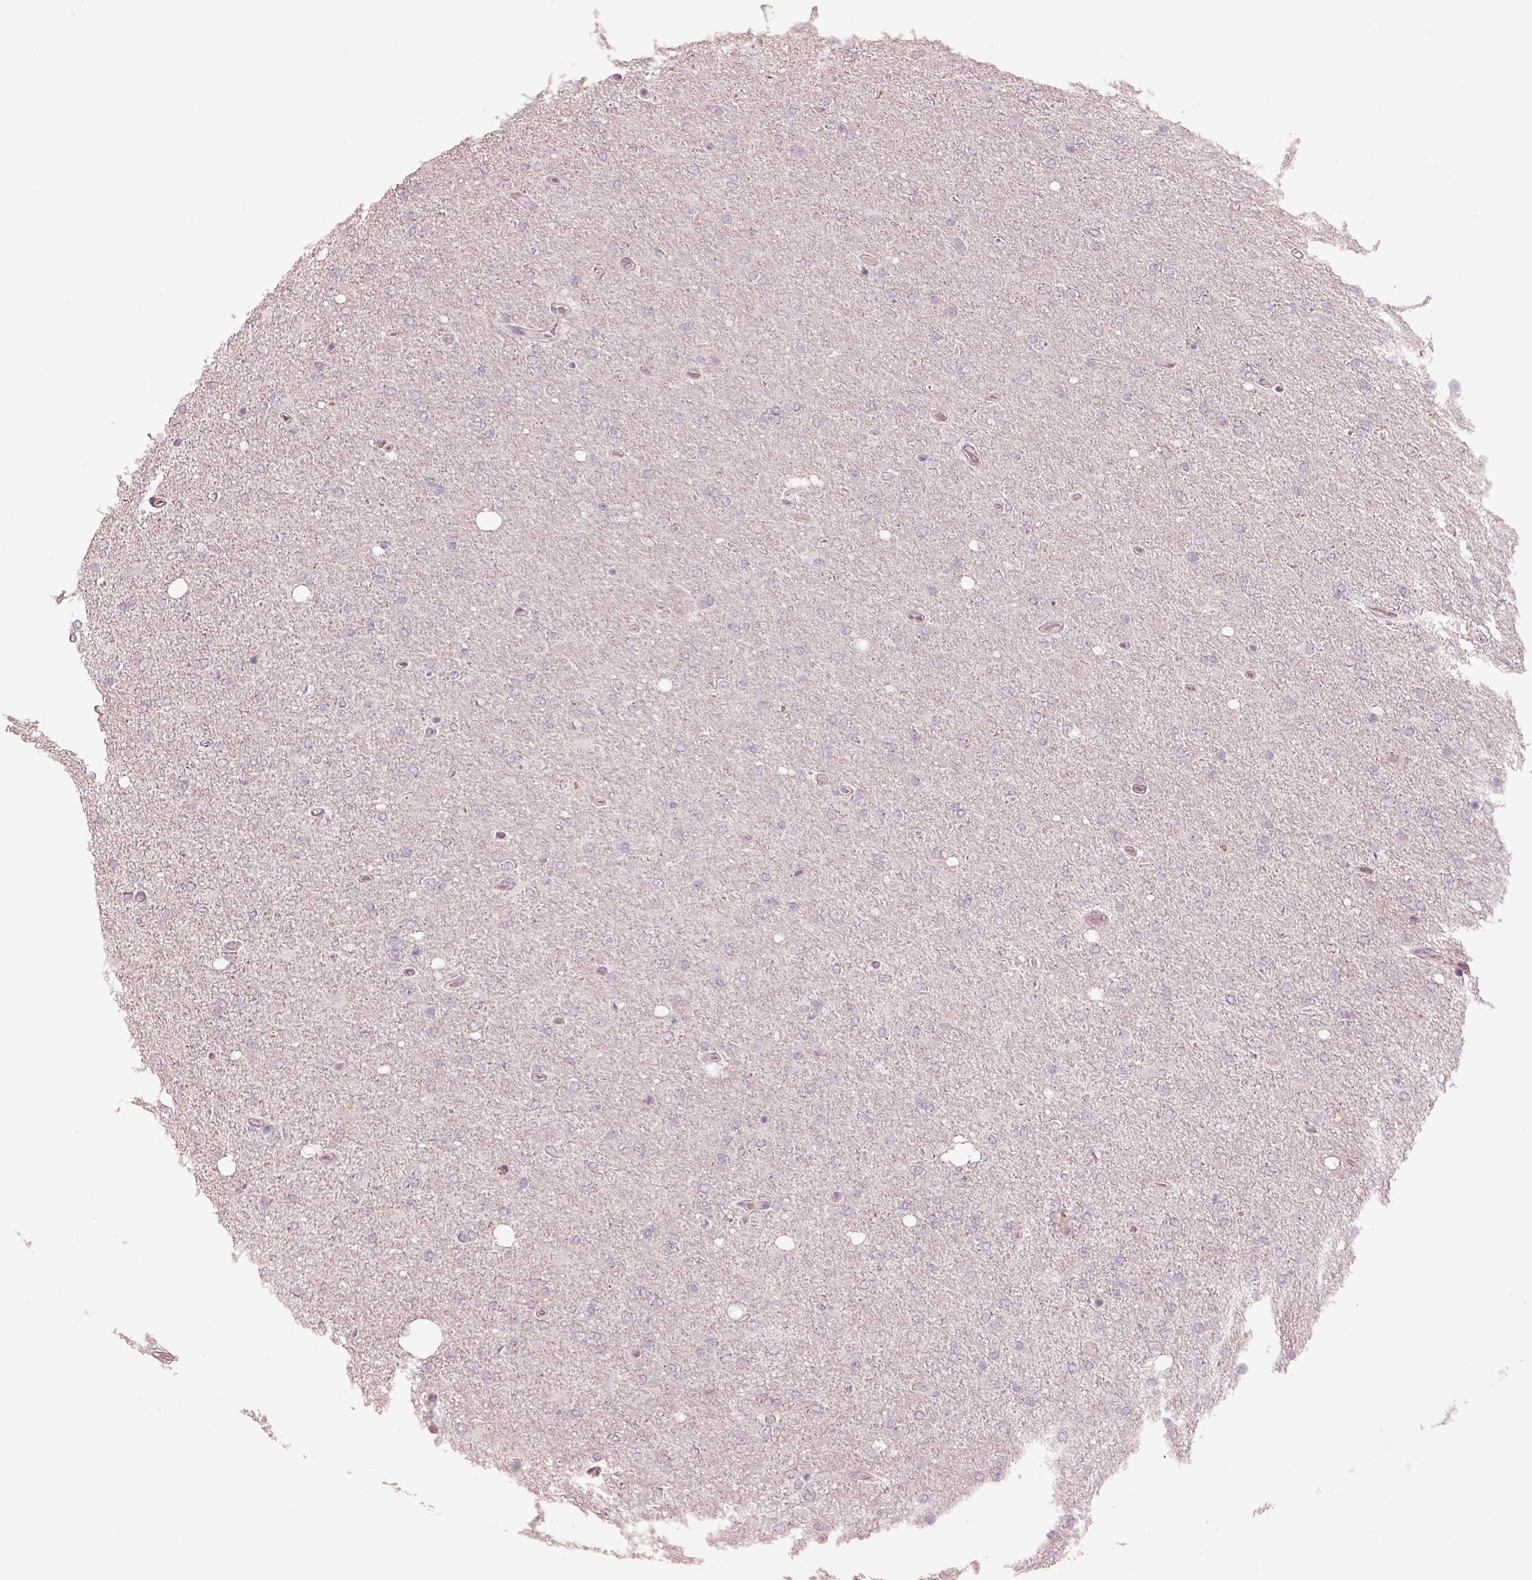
{"staining": {"intensity": "negative", "quantity": "none", "location": "none"}, "tissue": "glioma", "cell_type": "Tumor cells", "image_type": "cancer", "snomed": [{"axis": "morphology", "description": "Glioma, malignant, High grade"}, {"axis": "topography", "description": "Cerebral cortex"}], "caption": "Tumor cells show no significant expression in glioma.", "gene": "SPATA6L", "patient": {"sex": "male", "age": 70}}